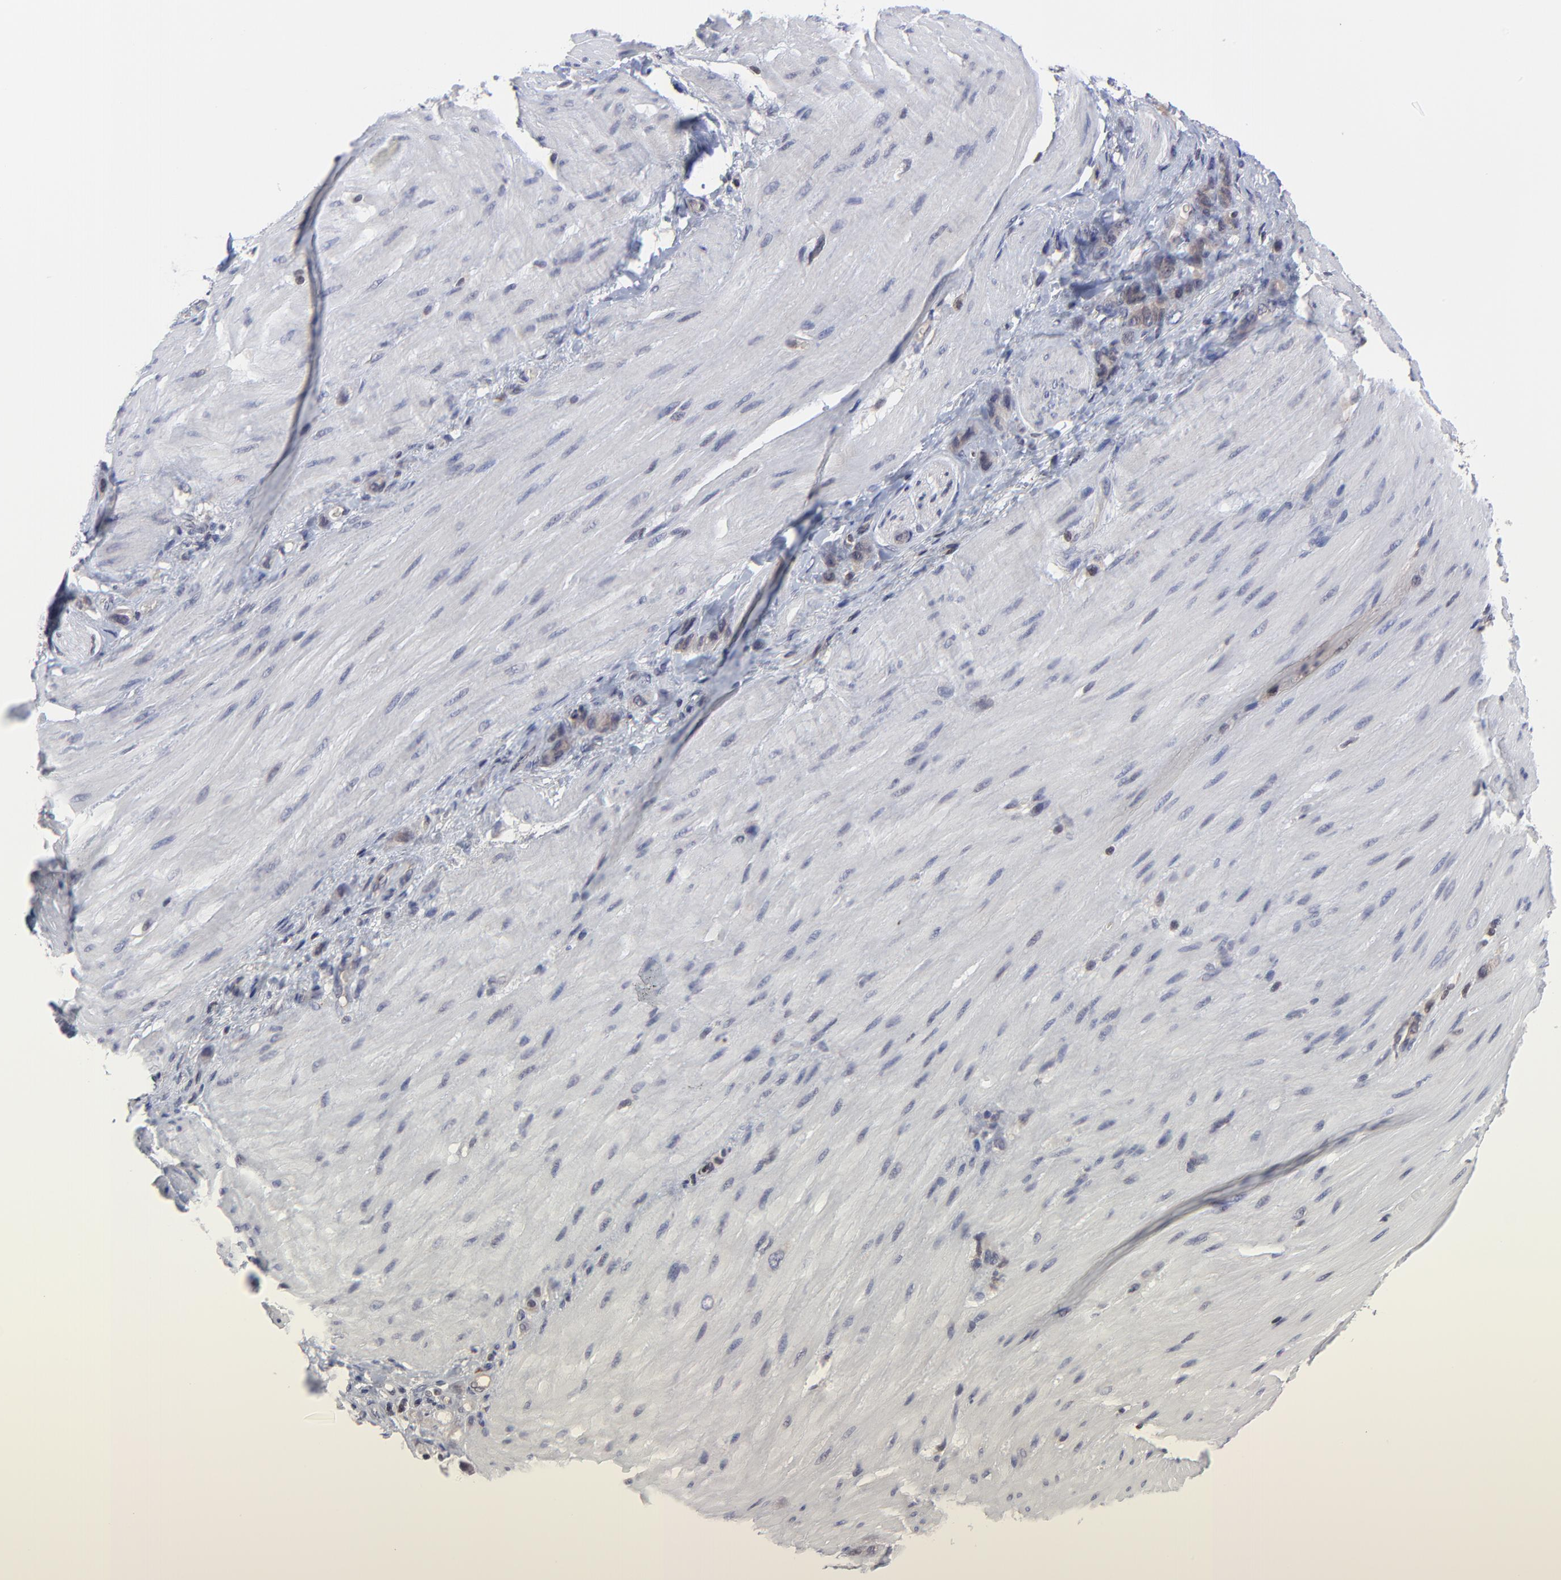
{"staining": {"intensity": "weak", "quantity": "25%-75%", "location": "cytoplasmic/membranous"}, "tissue": "stomach cancer", "cell_type": "Tumor cells", "image_type": "cancer", "snomed": [{"axis": "morphology", "description": "Normal tissue, NOS"}, {"axis": "morphology", "description": "Adenocarcinoma, NOS"}, {"axis": "topography", "description": "Stomach"}], "caption": "Protein expression analysis of human adenocarcinoma (stomach) reveals weak cytoplasmic/membranous positivity in approximately 25%-75% of tumor cells.", "gene": "UBE2L6", "patient": {"sex": "male", "age": 82}}